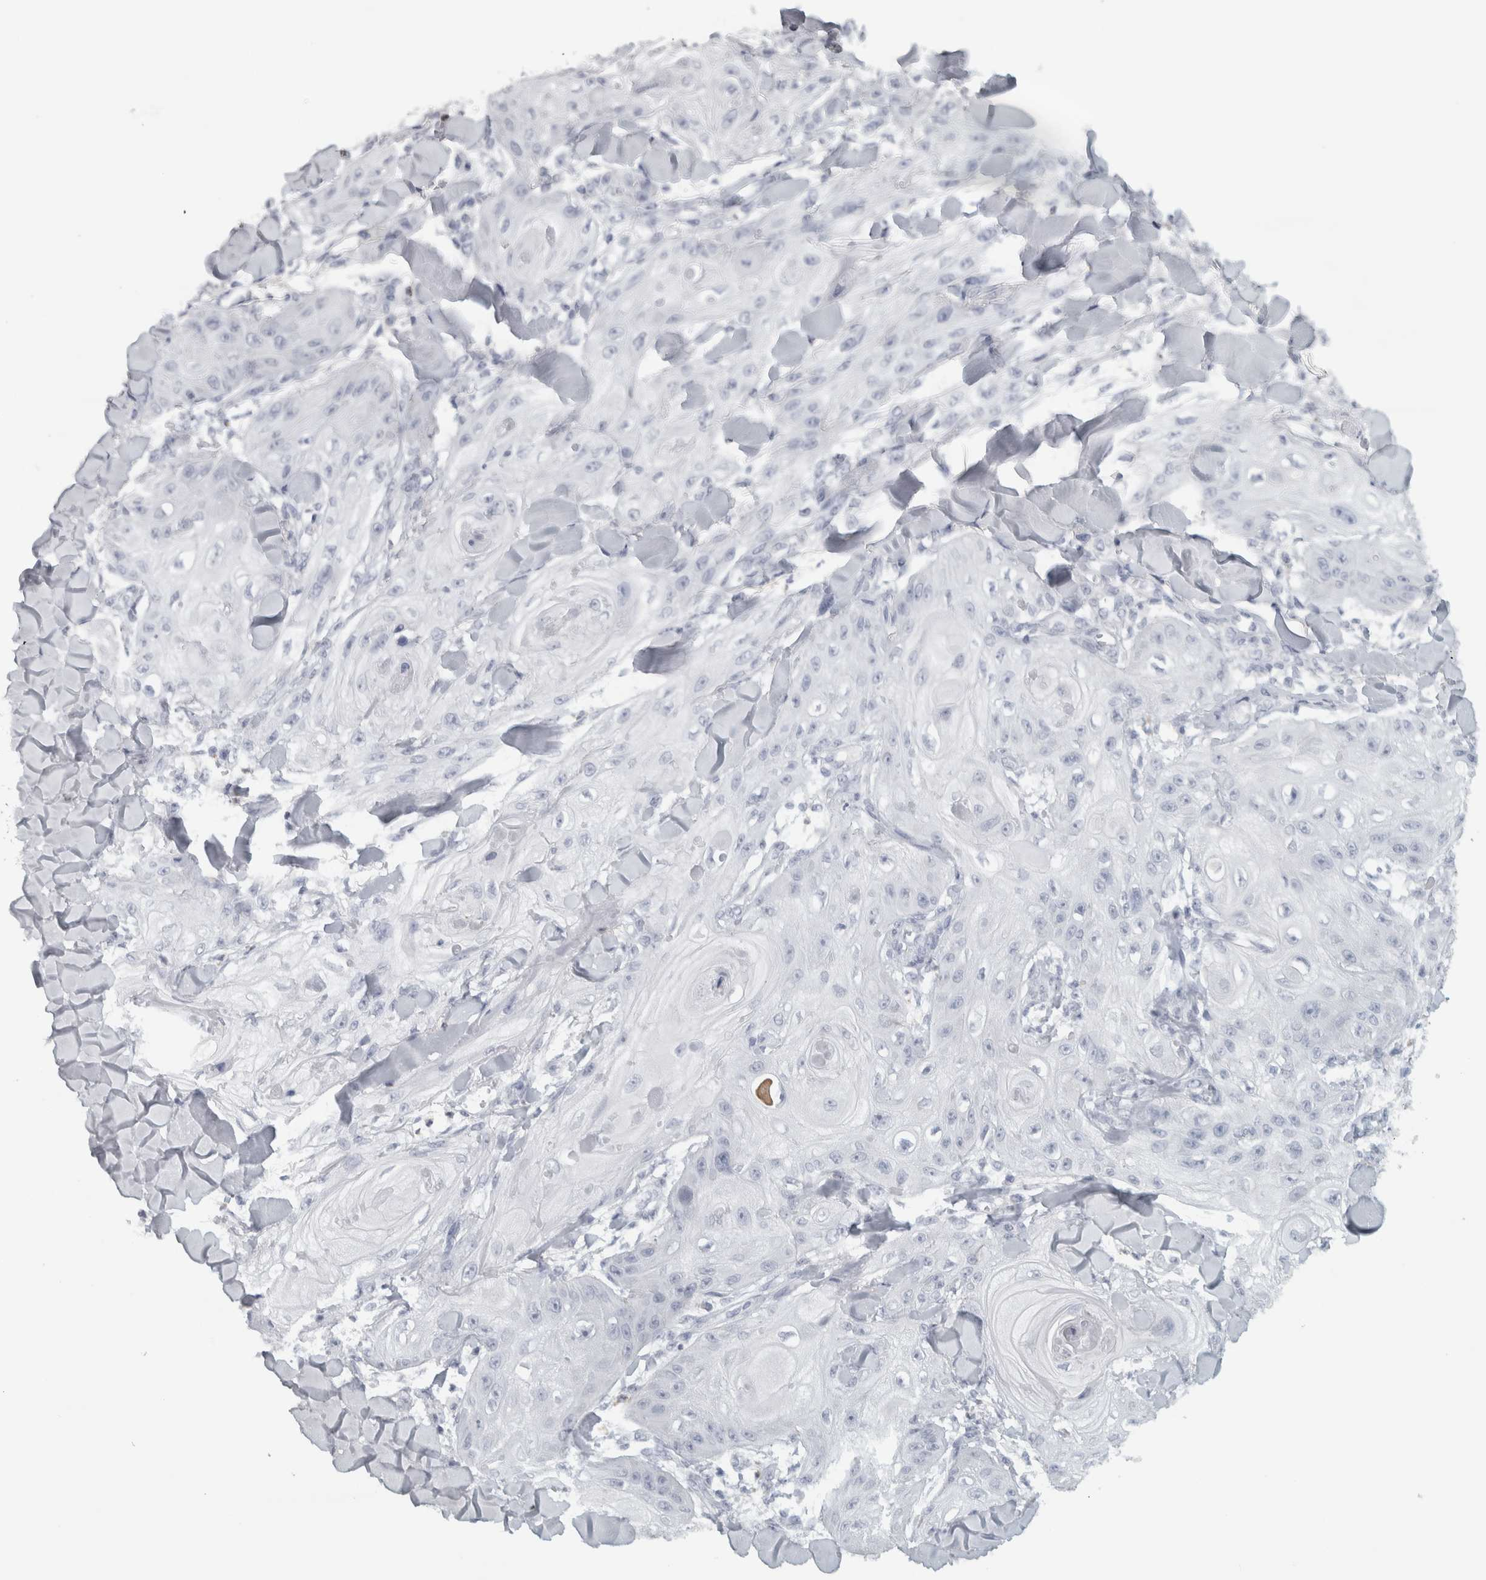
{"staining": {"intensity": "negative", "quantity": "none", "location": "none"}, "tissue": "skin cancer", "cell_type": "Tumor cells", "image_type": "cancer", "snomed": [{"axis": "morphology", "description": "Squamous cell carcinoma, NOS"}, {"axis": "topography", "description": "Skin"}], "caption": "Tumor cells show no significant protein positivity in skin cancer (squamous cell carcinoma). (Immunohistochemistry (ihc), brightfield microscopy, high magnification).", "gene": "PTPRN2", "patient": {"sex": "male", "age": 74}}